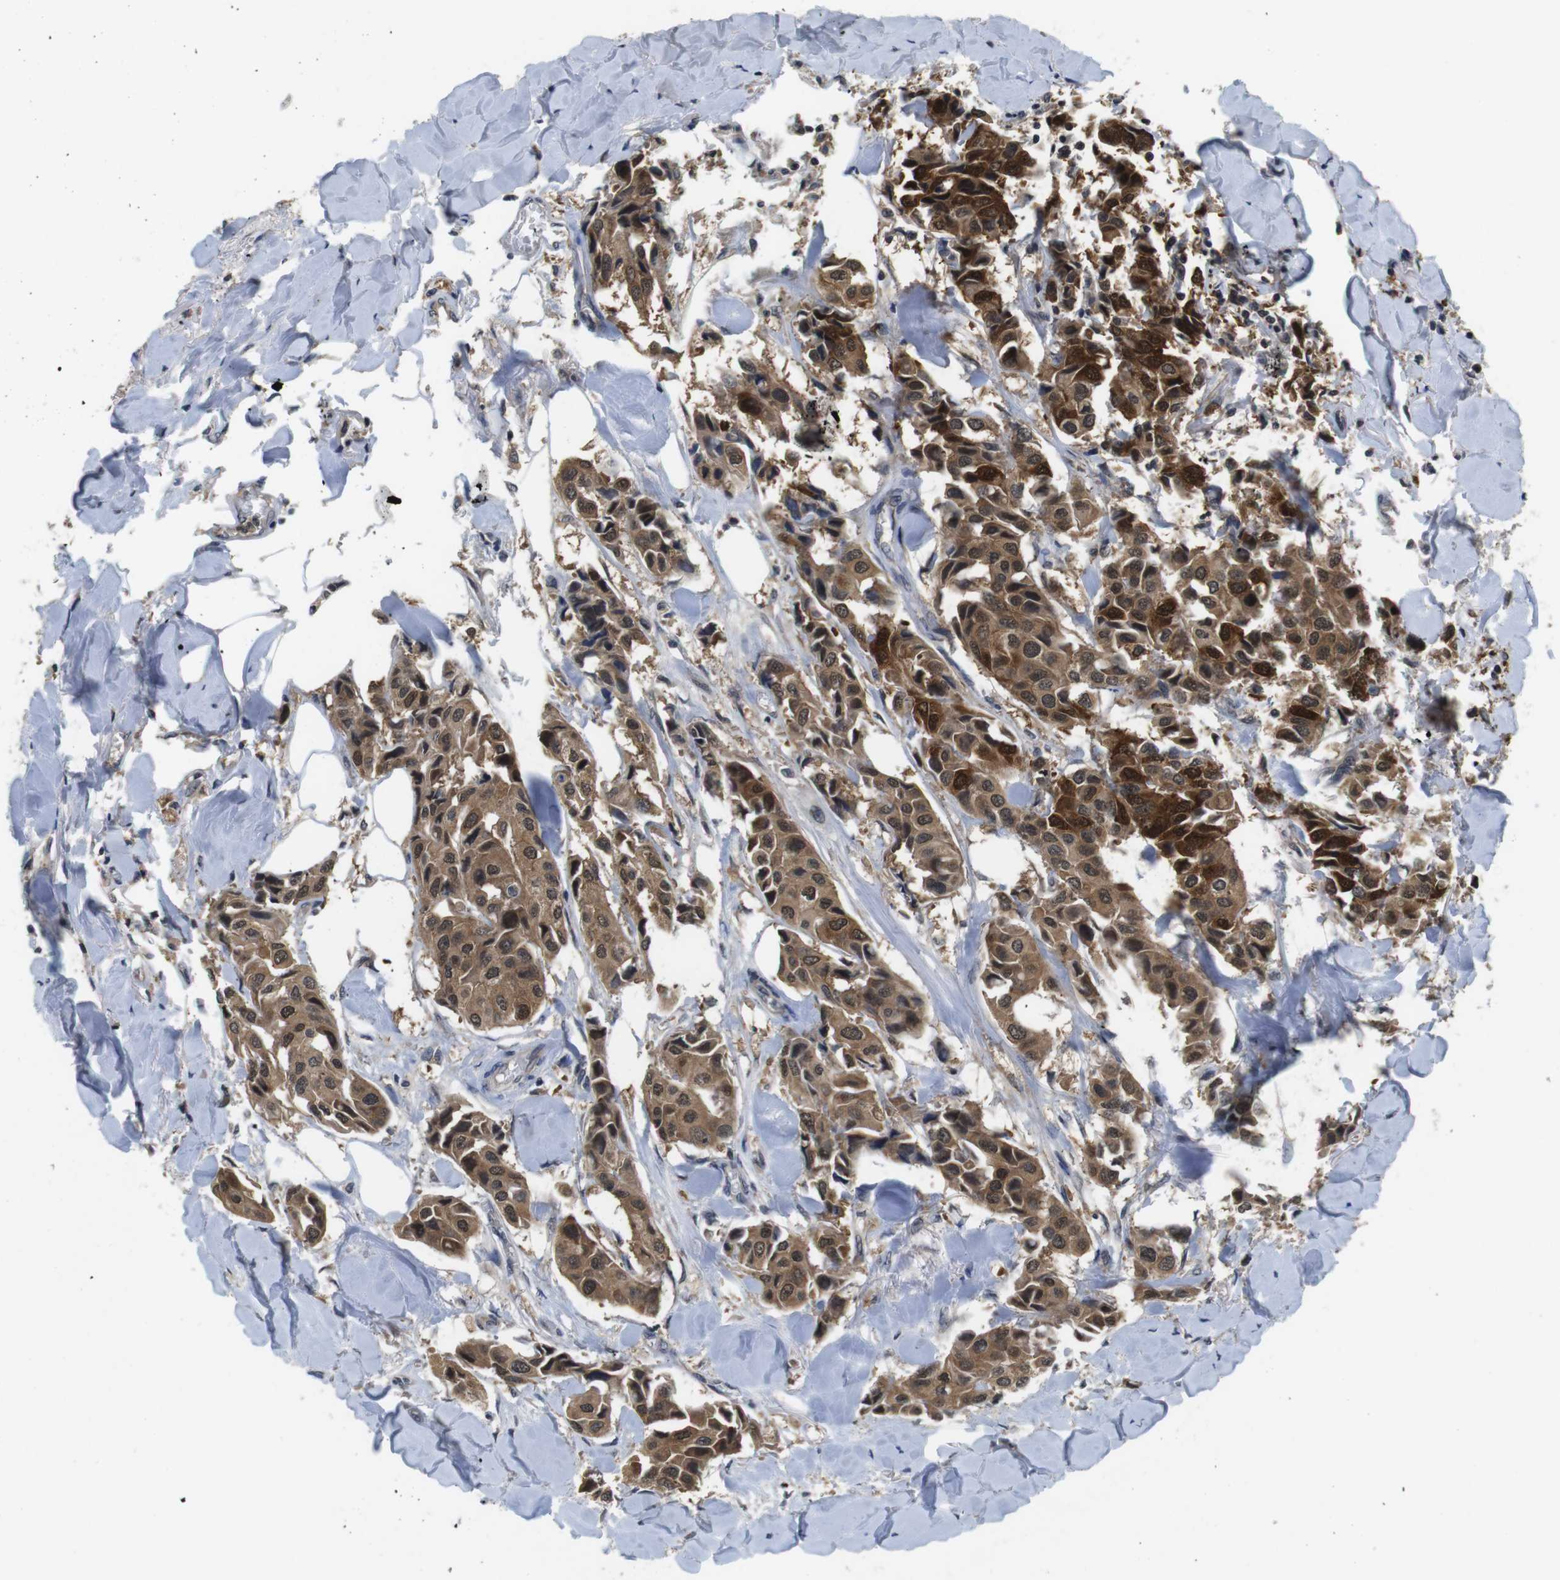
{"staining": {"intensity": "moderate", "quantity": ">75%", "location": "cytoplasmic/membranous,nuclear"}, "tissue": "breast cancer", "cell_type": "Tumor cells", "image_type": "cancer", "snomed": [{"axis": "morphology", "description": "Duct carcinoma"}, {"axis": "topography", "description": "Breast"}], "caption": "A medium amount of moderate cytoplasmic/membranous and nuclear expression is seen in approximately >75% of tumor cells in infiltrating ductal carcinoma (breast) tissue.", "gene": "FADD", "patient": {"sex": "female", "age": 80}}